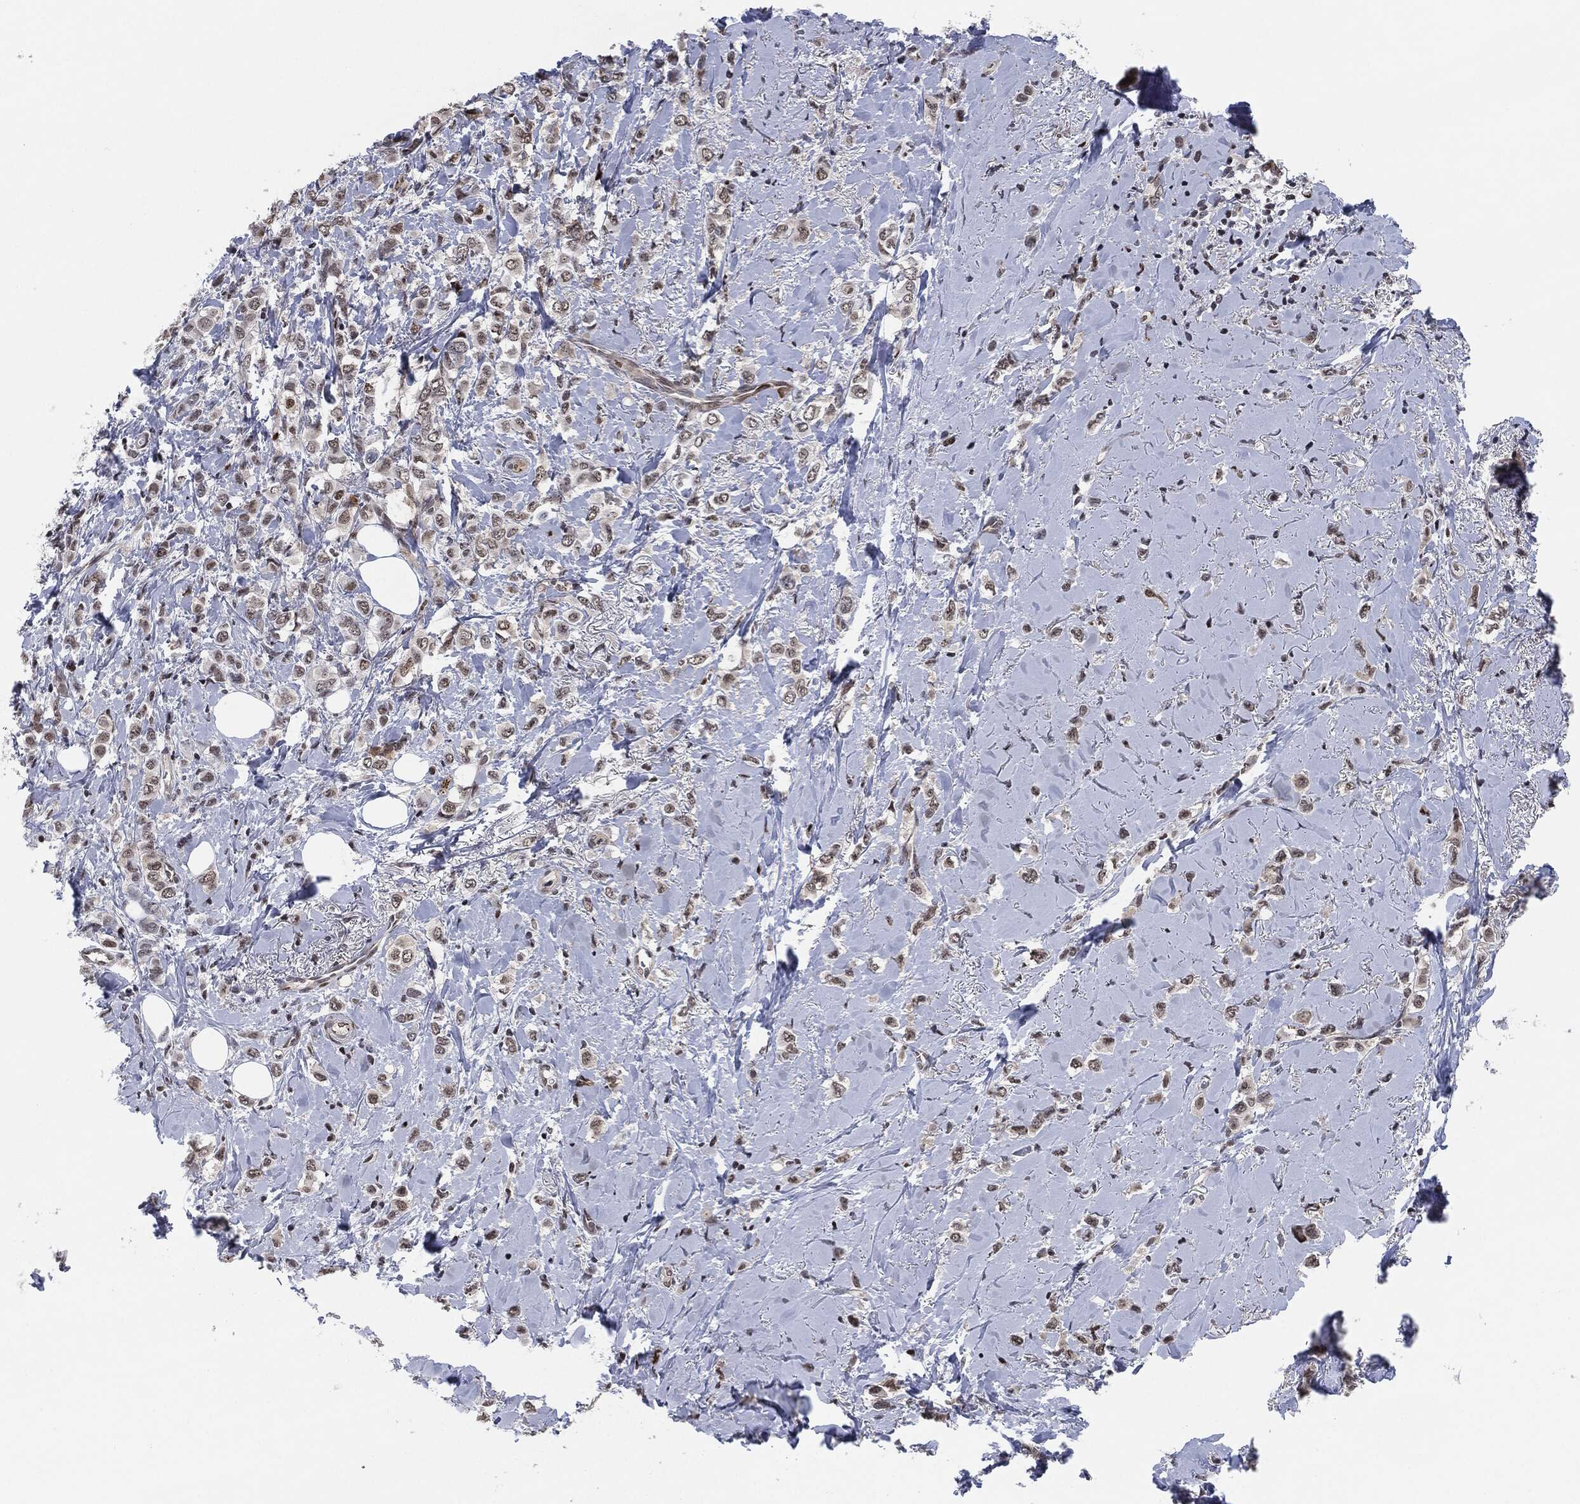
{"staining": {"intensity": "moderate", "quantity": "<25%", "location": "nuclear"}, "tissue": "breast cancer", "cell_type": "Tumor cells", "image_type": "cancer", "snomed": [{"axis": "morphology", "description": "Lobular carcinoma"}, {"axis": "topography", "description": "Breast"}], "caption": "Breast cancer was stained to show a protein in brown. There is low levels of moderate nuclear expression in approximately <25% of tumor cells. The protein is stained brown, and the nuclei are stained in blue (DAB (3,3'-diaminobenzidine) IHC with brightfield microscopy, high magnification).", "gene": "AKT2", "patient": {"sex": "female", "age": 66}}